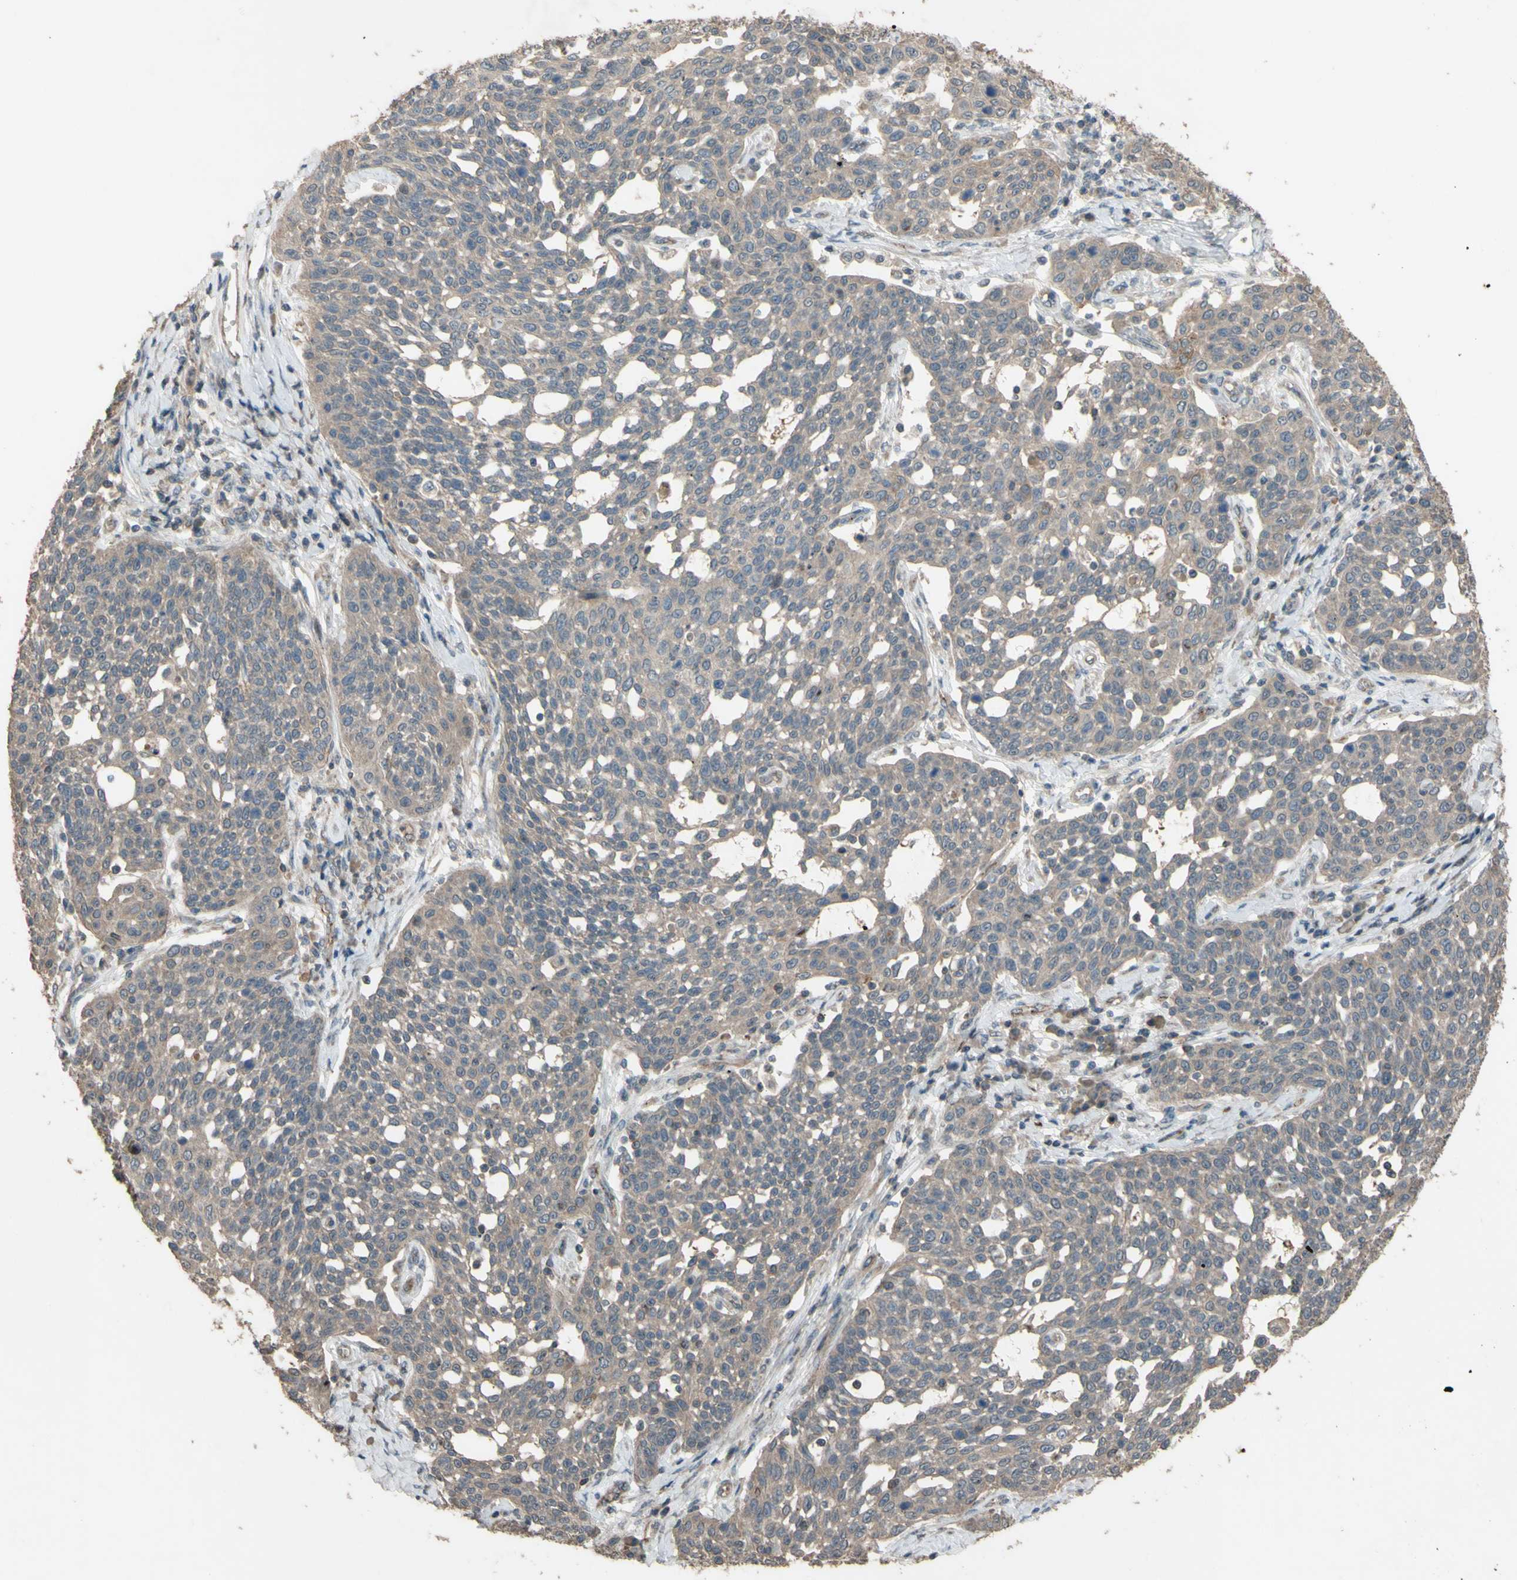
{"staining": {"intensity": "weak", "quantity": ">75%", "location": "cytoplasmic/membranous"}, "tissue": "cervical cancer", "cell_type": "Tumor cells", "image_type": "cancer", "snomed": [{"axis": "morphology", "description": "Squamous cell carcinoma, NOS"}, {"axis": "topography", "description": "Cervix"}], "caption": "This micrograph displays cervical squamous cell carcinoma stained with immunohistochemistry (IHC) to label a protein in brown. The cytoplasmic/membranous of tumor cells show weak positivity for the protein. Nuclei are counter-stained blue.", "gene": "SHROOM4", "patient": {"sex": "female", "age": 34}}